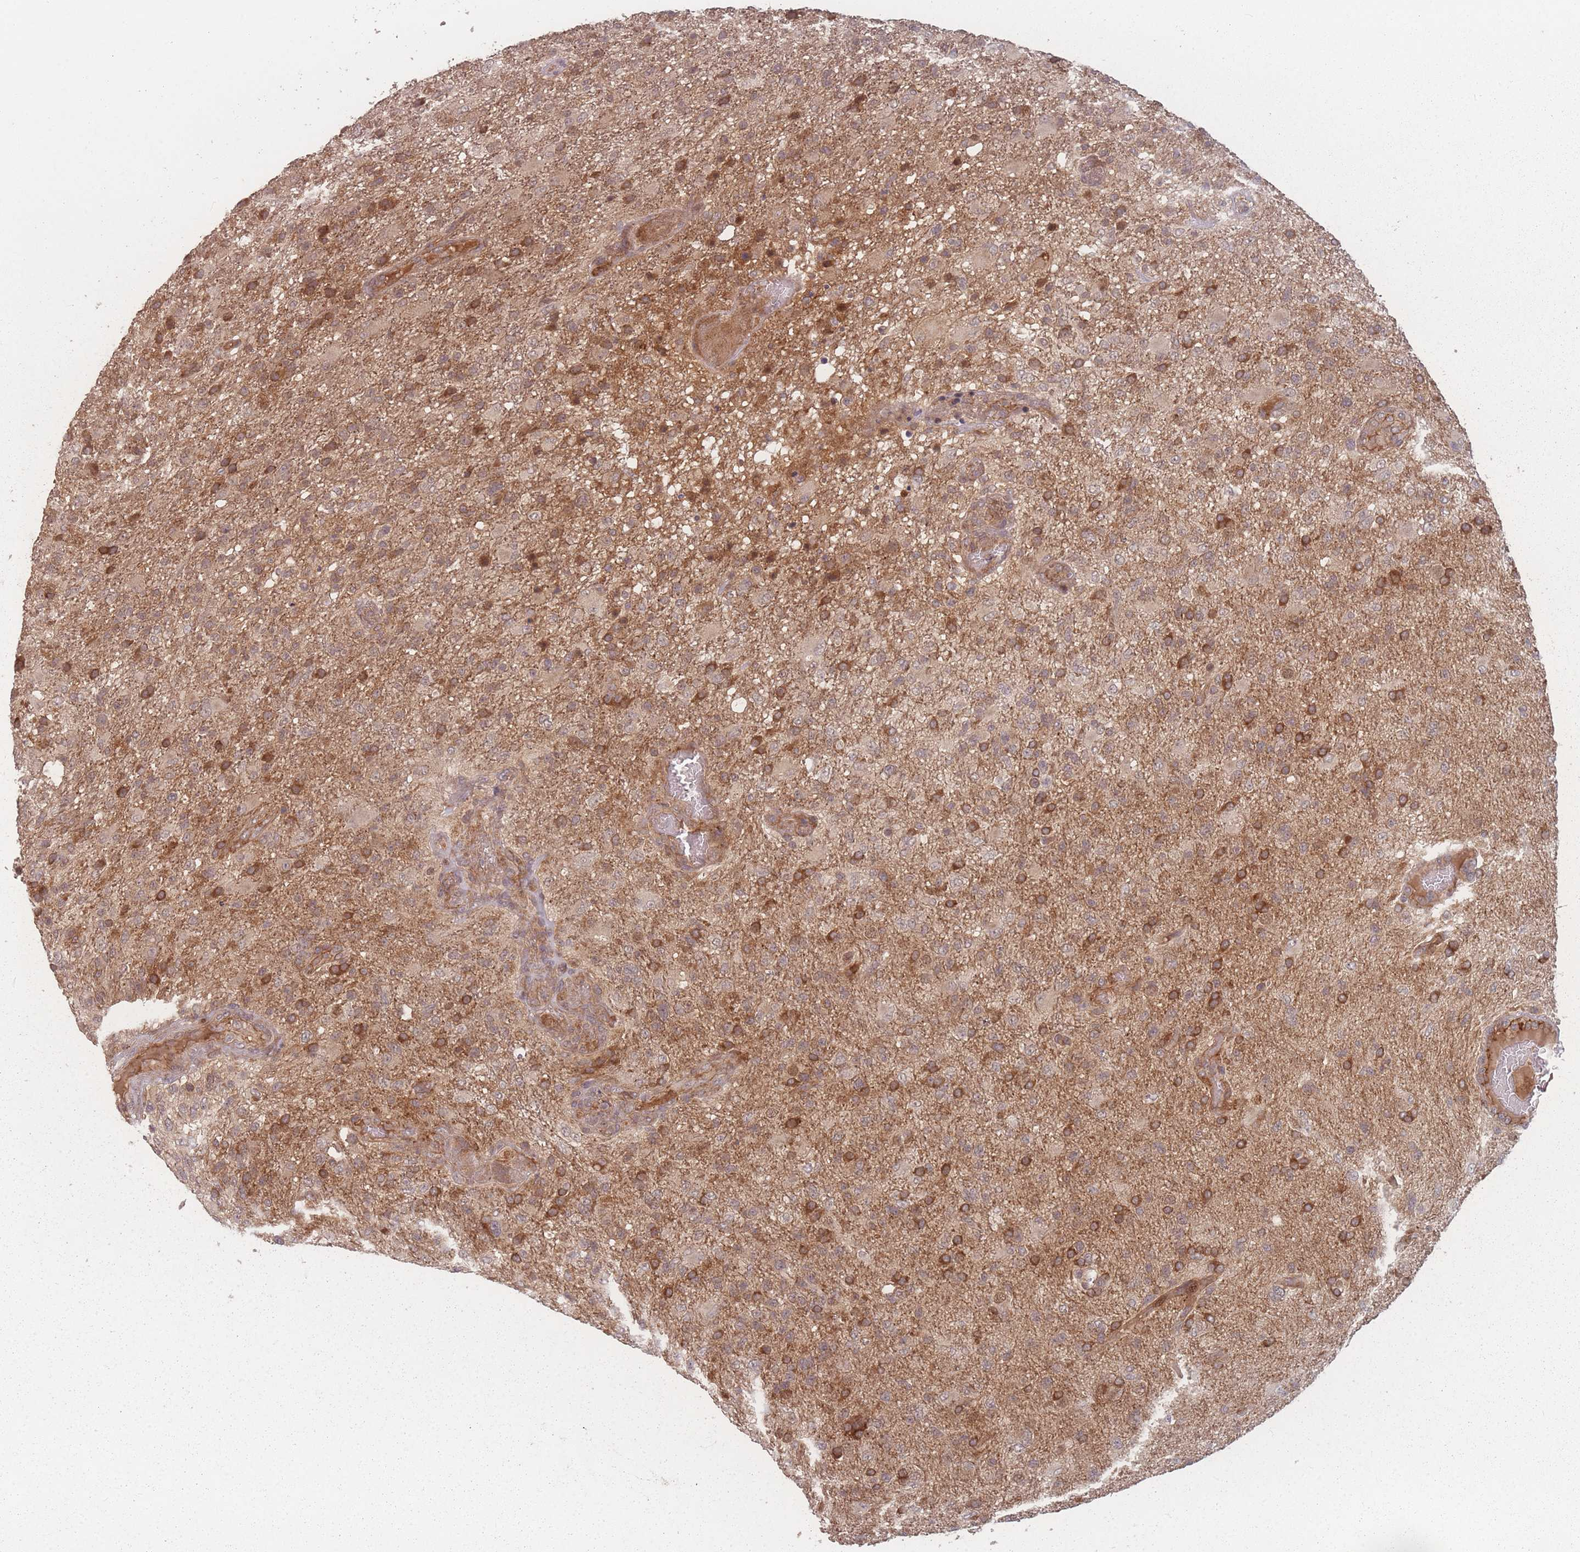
{"staining": {"intensity": "moderate", "quantity": ">75%", "location": "cytoplasmic/membranous"}, "tissue": "glioma", "cell_type": "Tumor cells", "image_type": "cancer", "snomed": [{"axis": "morphology", "description": "Glioma, malignant, High grade"}, {"axis": "topography", "description": "Brain"}], "caption": "IHC (DAB (3,3'-diaminobenzidine)) staining of human glioma exhibits moderate cytoplasmic/membranous protein expression in about >75% of tumor cells.", "gene": "HAGH", "patient": {"sex": "female", "age": 74}}